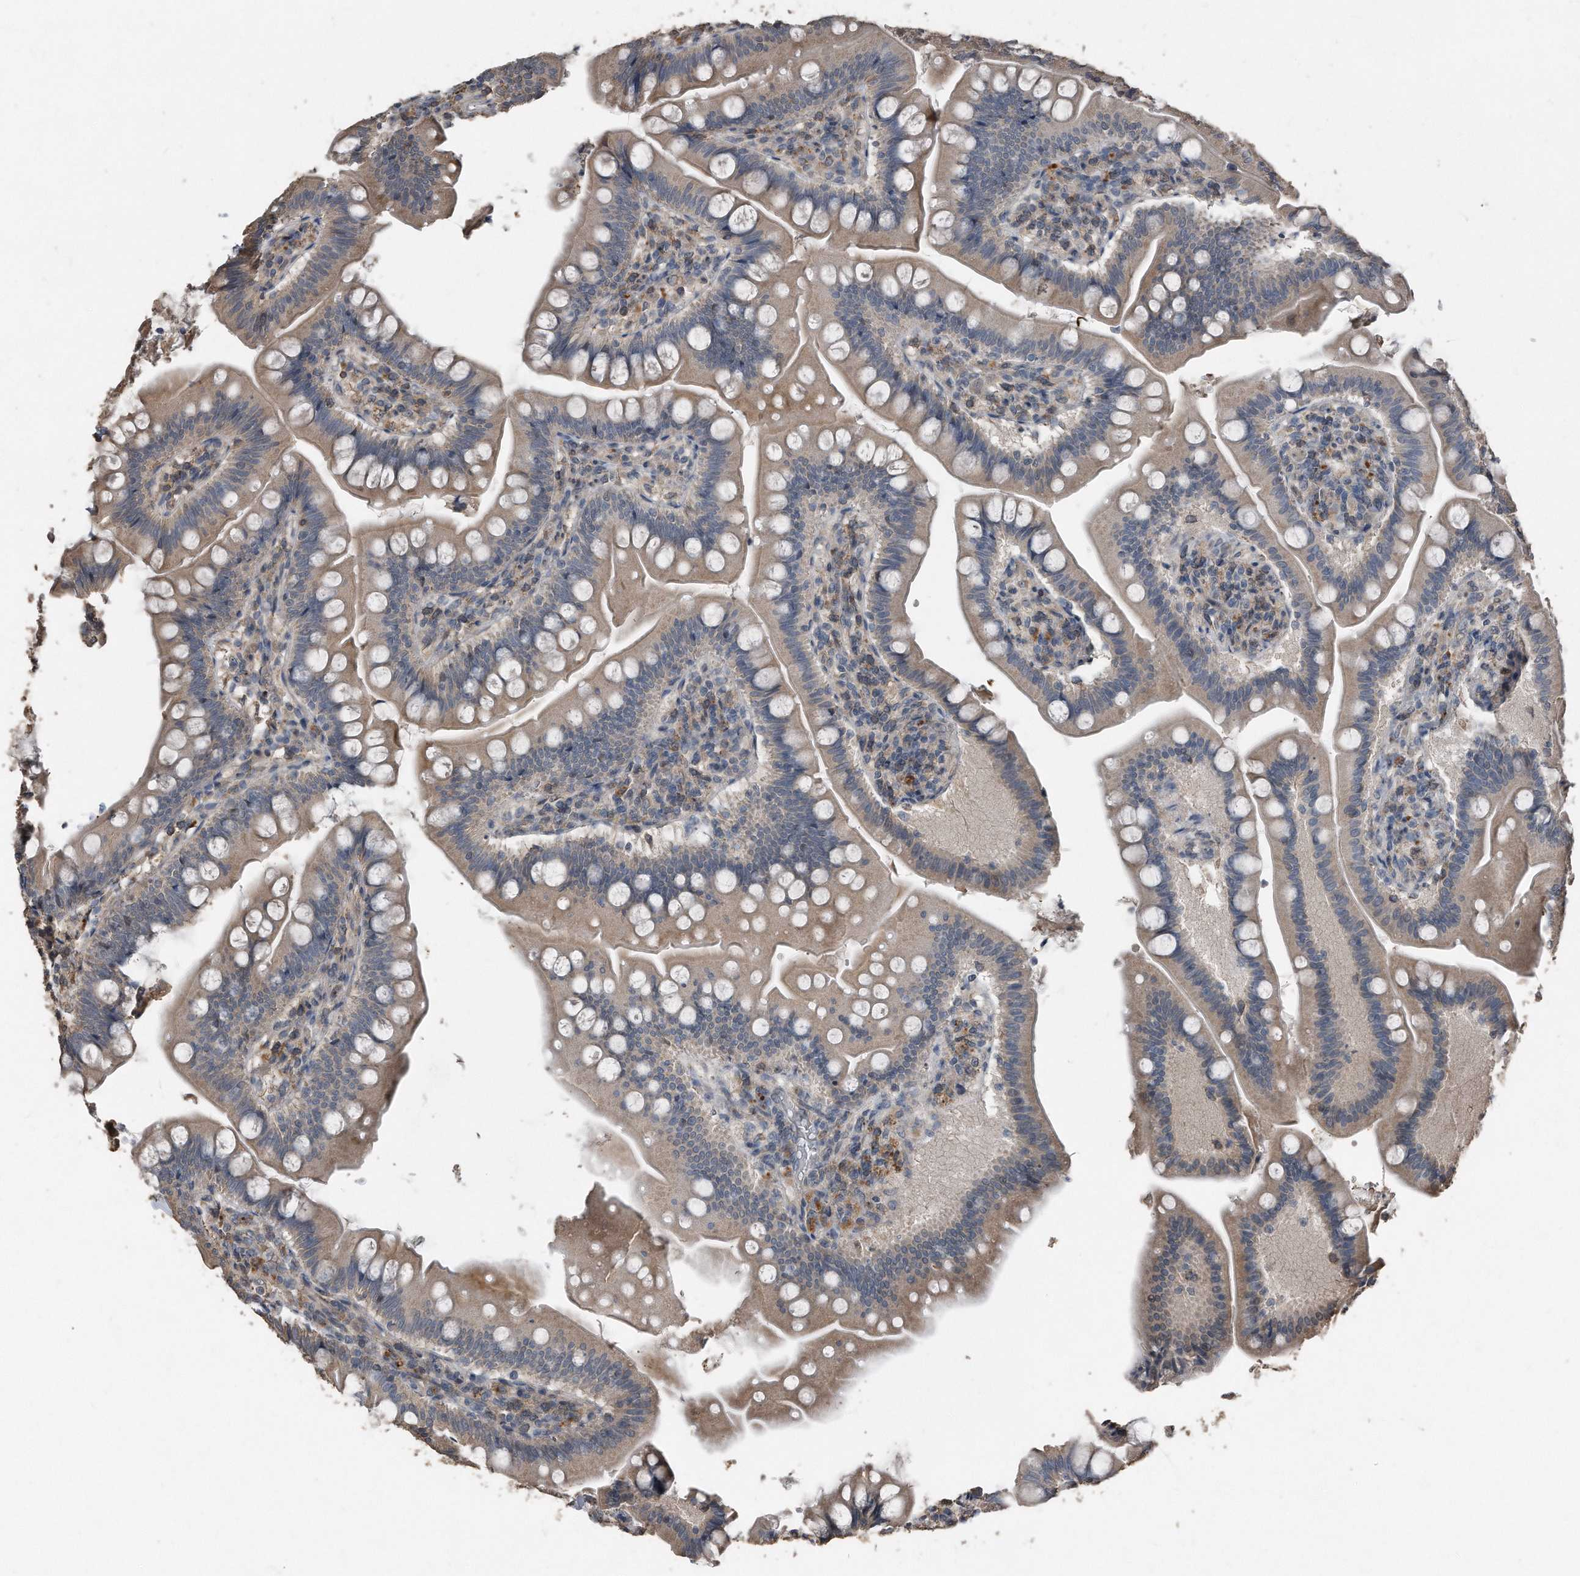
{"staining": {"intensity": "weak", "quantity": "25%-75%", "location": "cytoplasmic/membranous"}, "tissue": "small intestine", "cell_type": "Glandular cells", "image_type": "normal", "snomed": [{"axis": "morphology", "description": "Normal tissue, NOS"}, {"axis": "topography", "description": "Small intestine"}], "caption": "Immunohistochemistry histopathology image of benign small intestine: human small intestine stained using IHC displays low levels of weak protein expression localized specifically in the cytoplasmic/membranous of glandular cells, appearing as a cytoplasmic/membranous brown color.", "gene": "ANKRD10", "patient": {"sex": "male", "age": 7}}